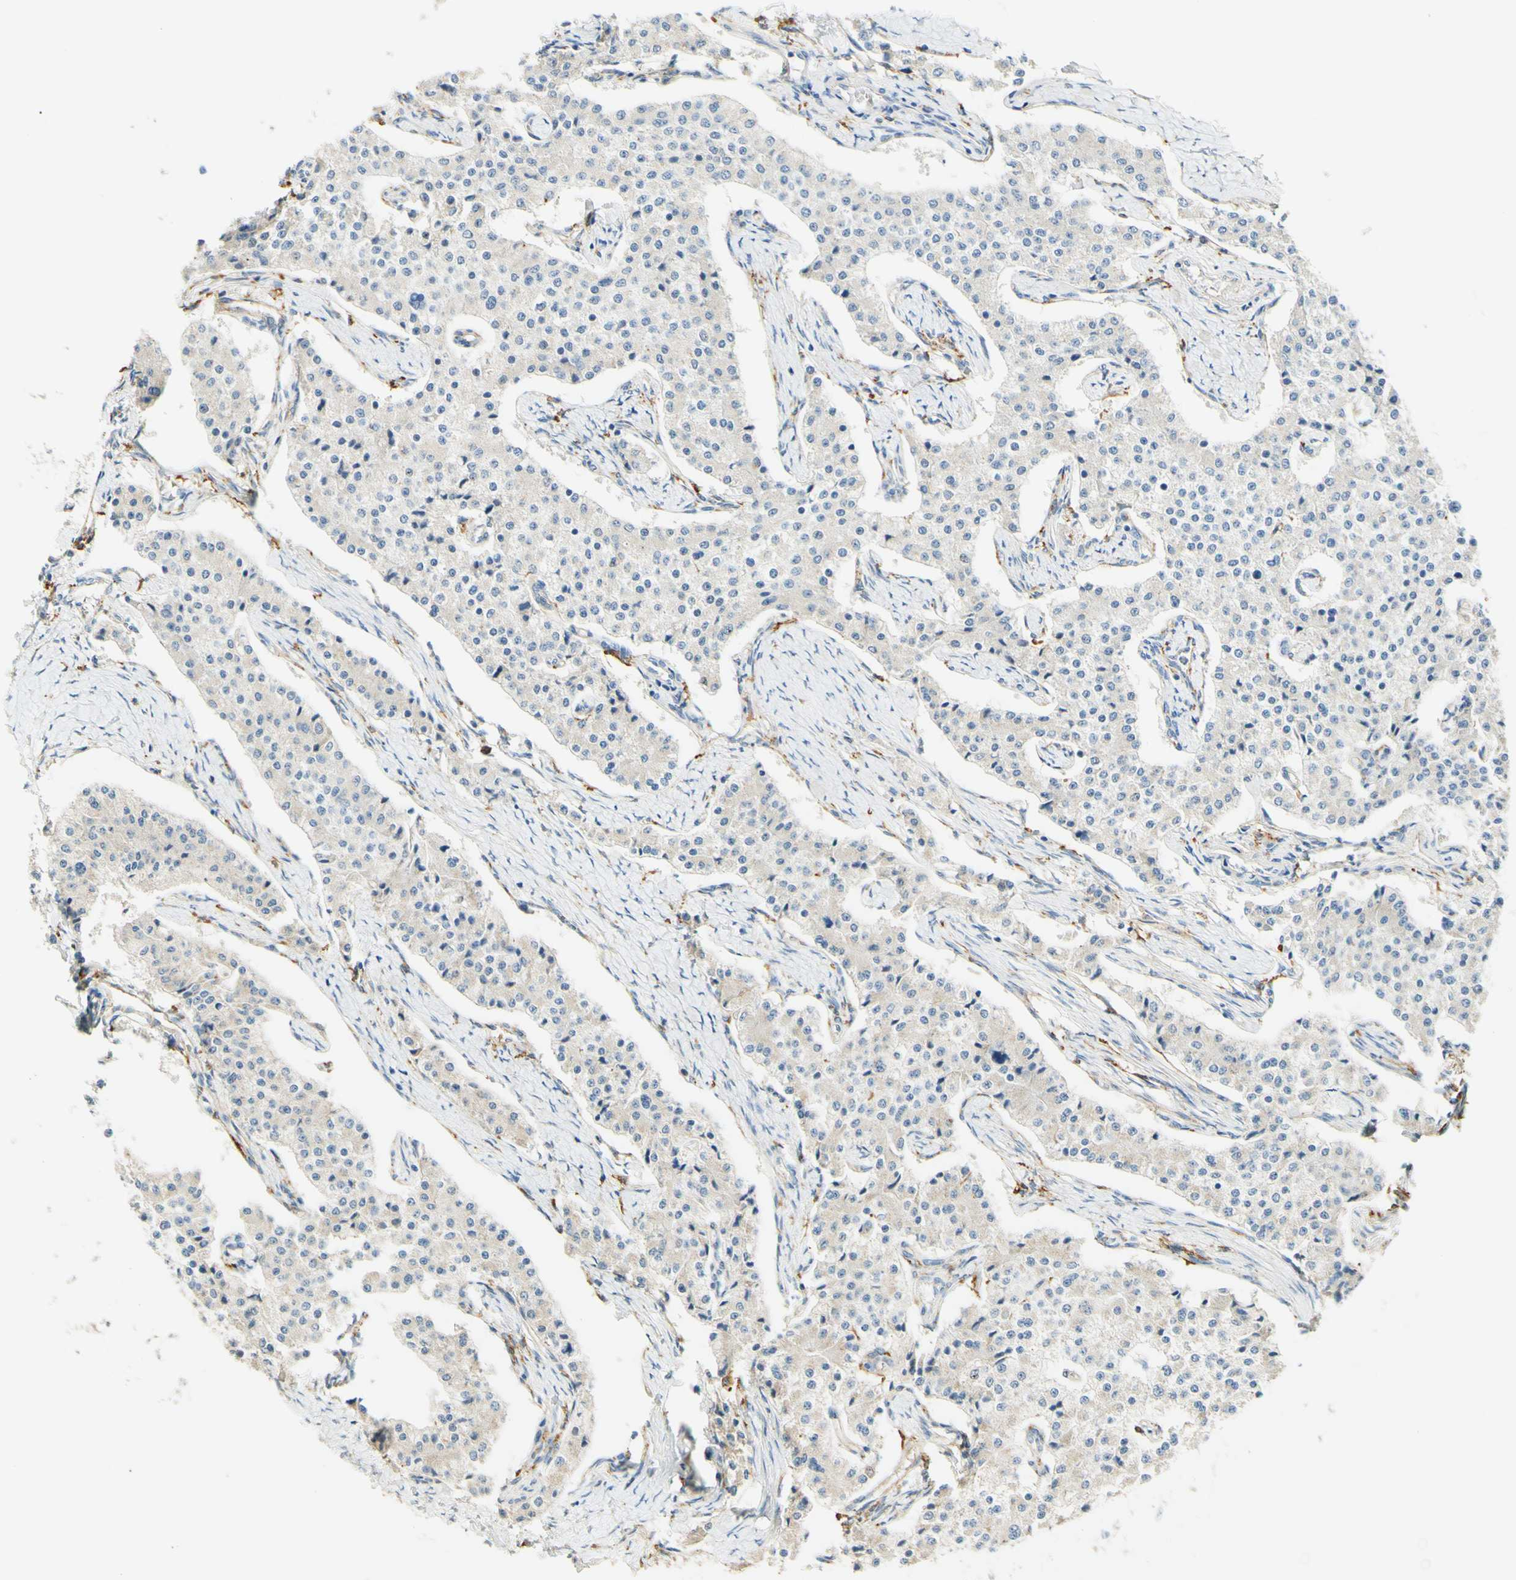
{"staining": {"intensity": "weak", "quantity": "25%-75%", "location": "cytoplasmic/membranous"}, "tissue": "carcinoid", "cell_type": "Tumor cells", "image_type": "cancer", "snomed": [{"axis": "morphology", "description": "Carcinoid, malignant, NOS"}, {"axis": "topography", "description": "Colon"}], "caption": "Immunohistochemistry (IHC) micrograph of carcinoid stained for a protein (brown), which exhibits low levels of weak cytoplasmic/membranous expression in approximately 25%-75% of tumor cells.", "gene": "FCGRT", "patient": {"sex": "female", "age": 52}}